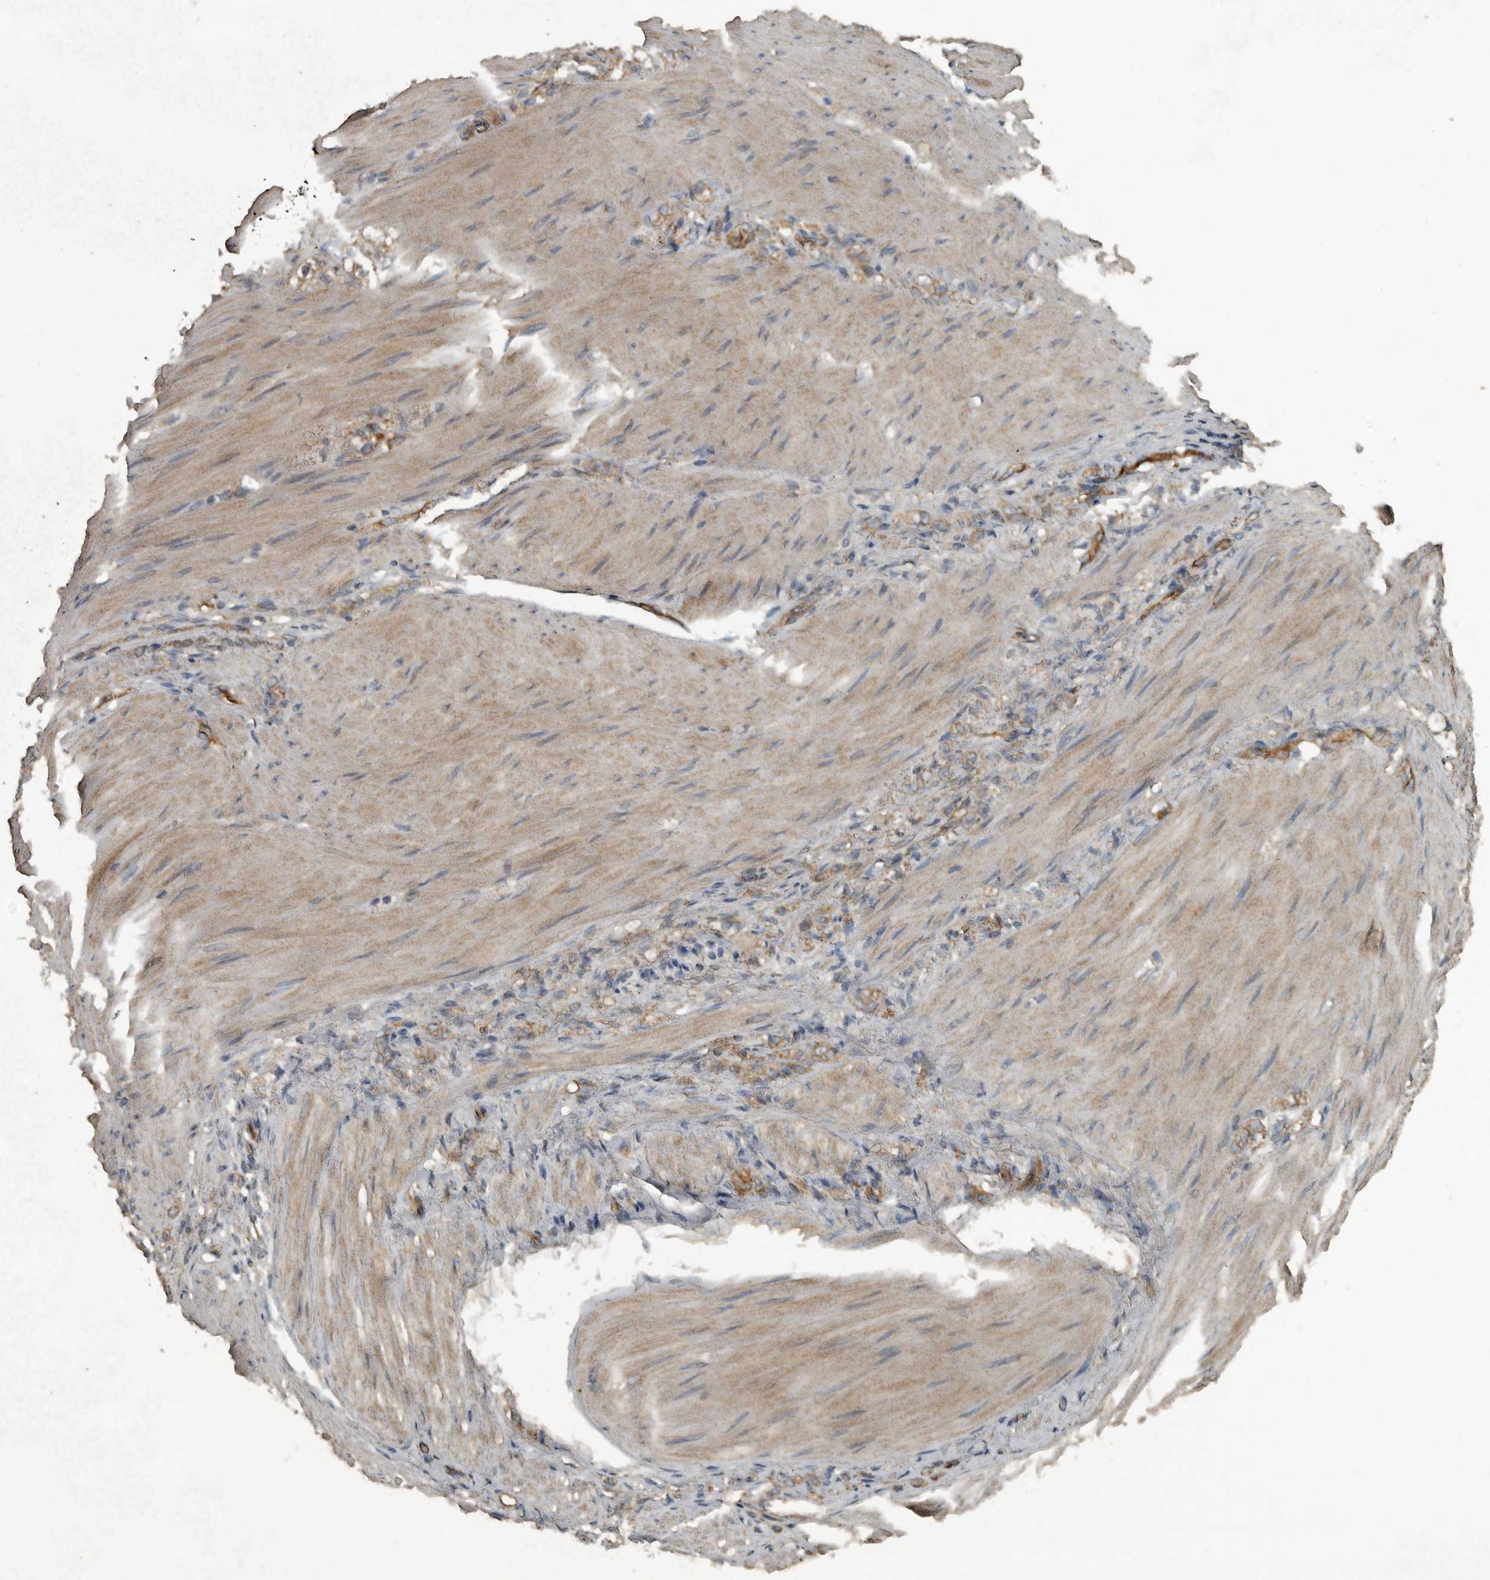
{"staining": {"intensity": "moderate", "quantity": ">75%", "location": "cytoplasmic/membranous"}, "tissue": "stomach cancer", "cell_type": "Tumor cells", "image_type": "cancer", "snomed": [{"axis": "morphology", "description": "Normal tissue, NOS"}, {"axis": "morphology", "description": "Adenocarcinoma, NOS"}, {"axis": "topography", "description": "Stomach"}], "caption": "A medium amount of moderate cytoplasmic/membranous staining is seen in about >75% of tumor cells in stomach cancer (adenocarcinoma) tissue.", "gene": "IL15RA", "patient": {"sex": "male", "age": 82}}